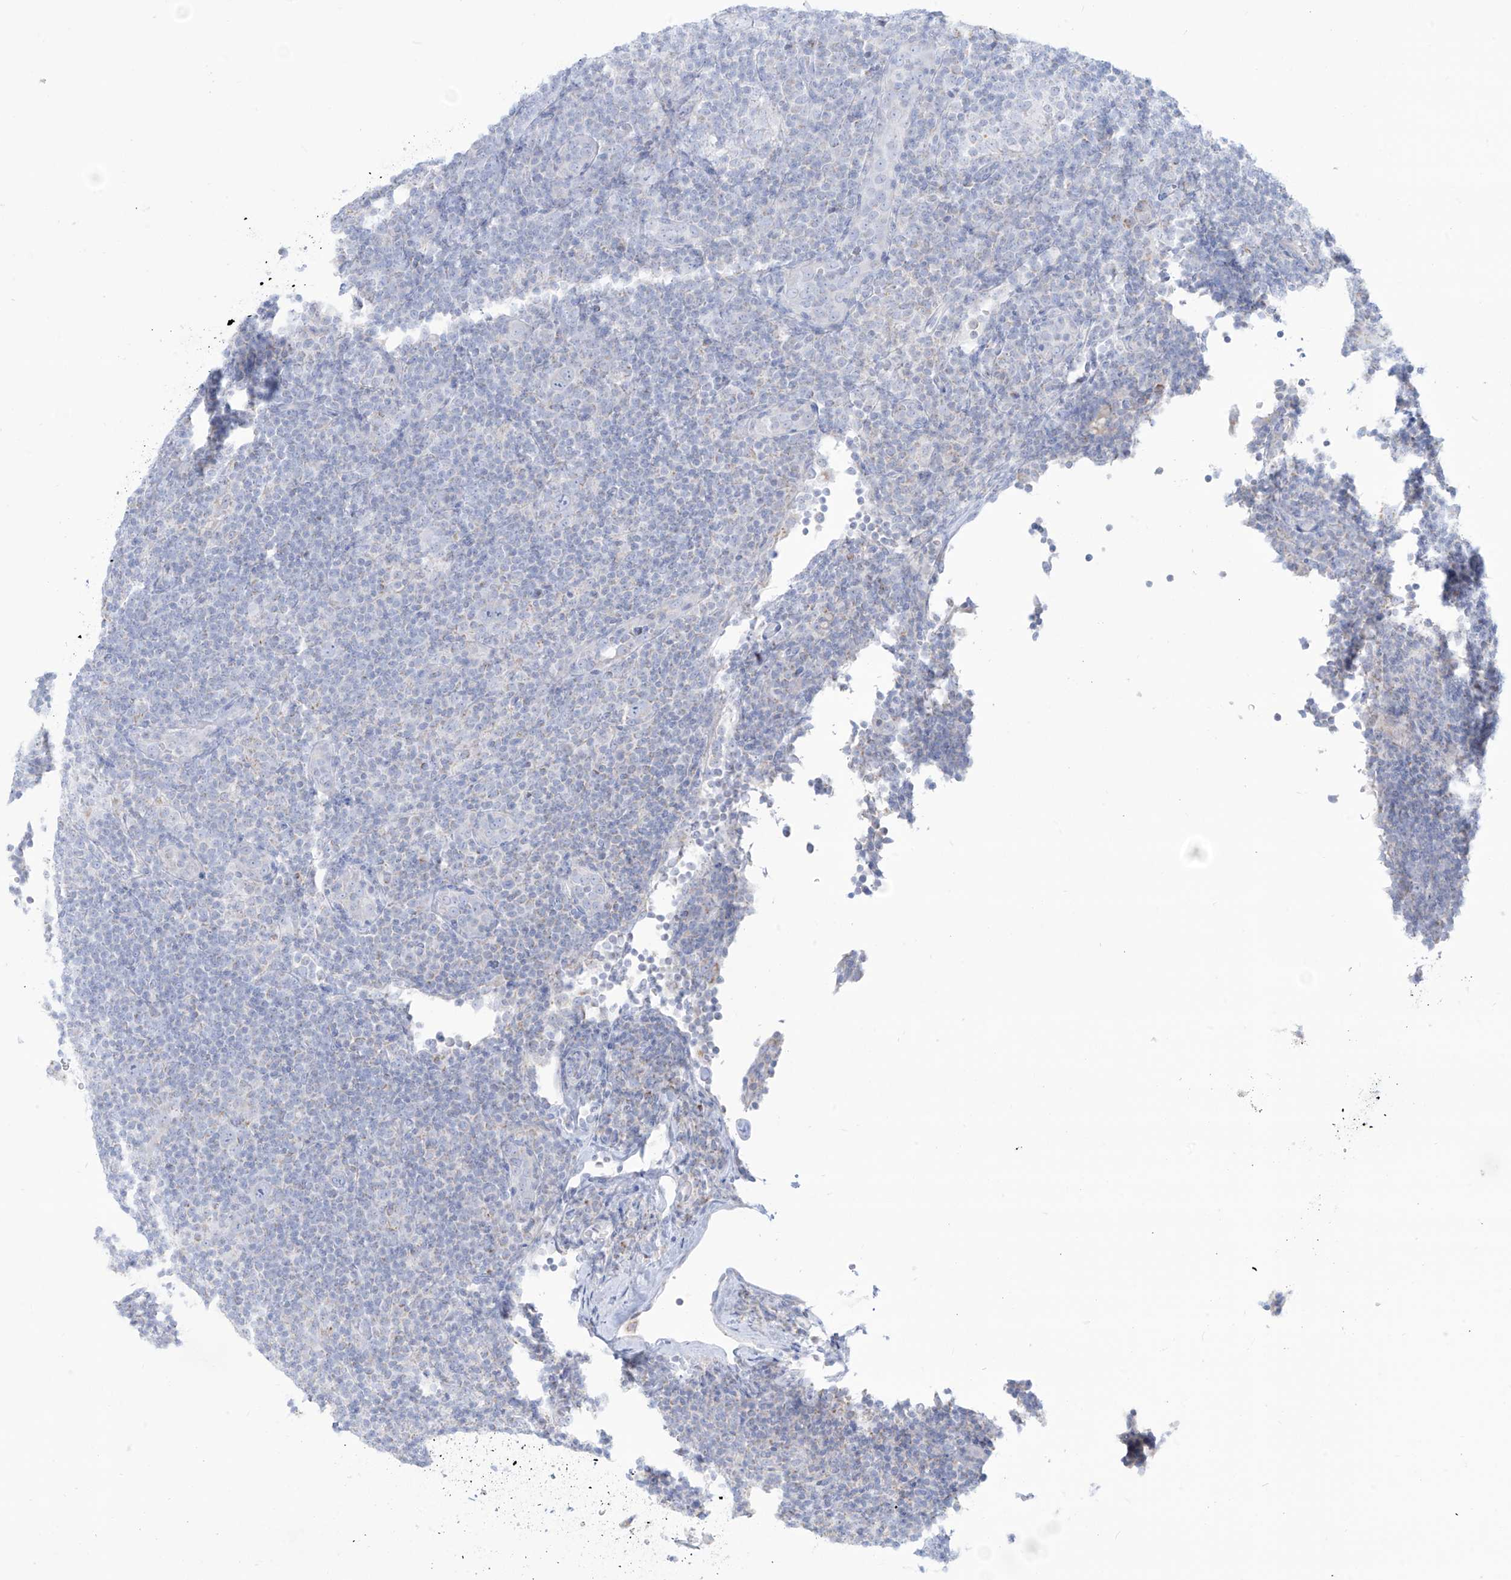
{"staining": {"intensity": "negative", "quantity": "none", "location": "none"}, "tissue": "lymphoma", "cell_type": "Tumor cells", "image_type": "cancer", "snomed": [{"axis": "morphology", "description": "Hodgkin's disease, NOS"}, {"axis": "topography", "description": "Lymph node"}], "caption": "This is an IHC histopathology image of Hodgkin's disease. There is no staining in tumor cells.", "gene": "SLC26A3", "patient": {"sex": "female", "age": 57}}